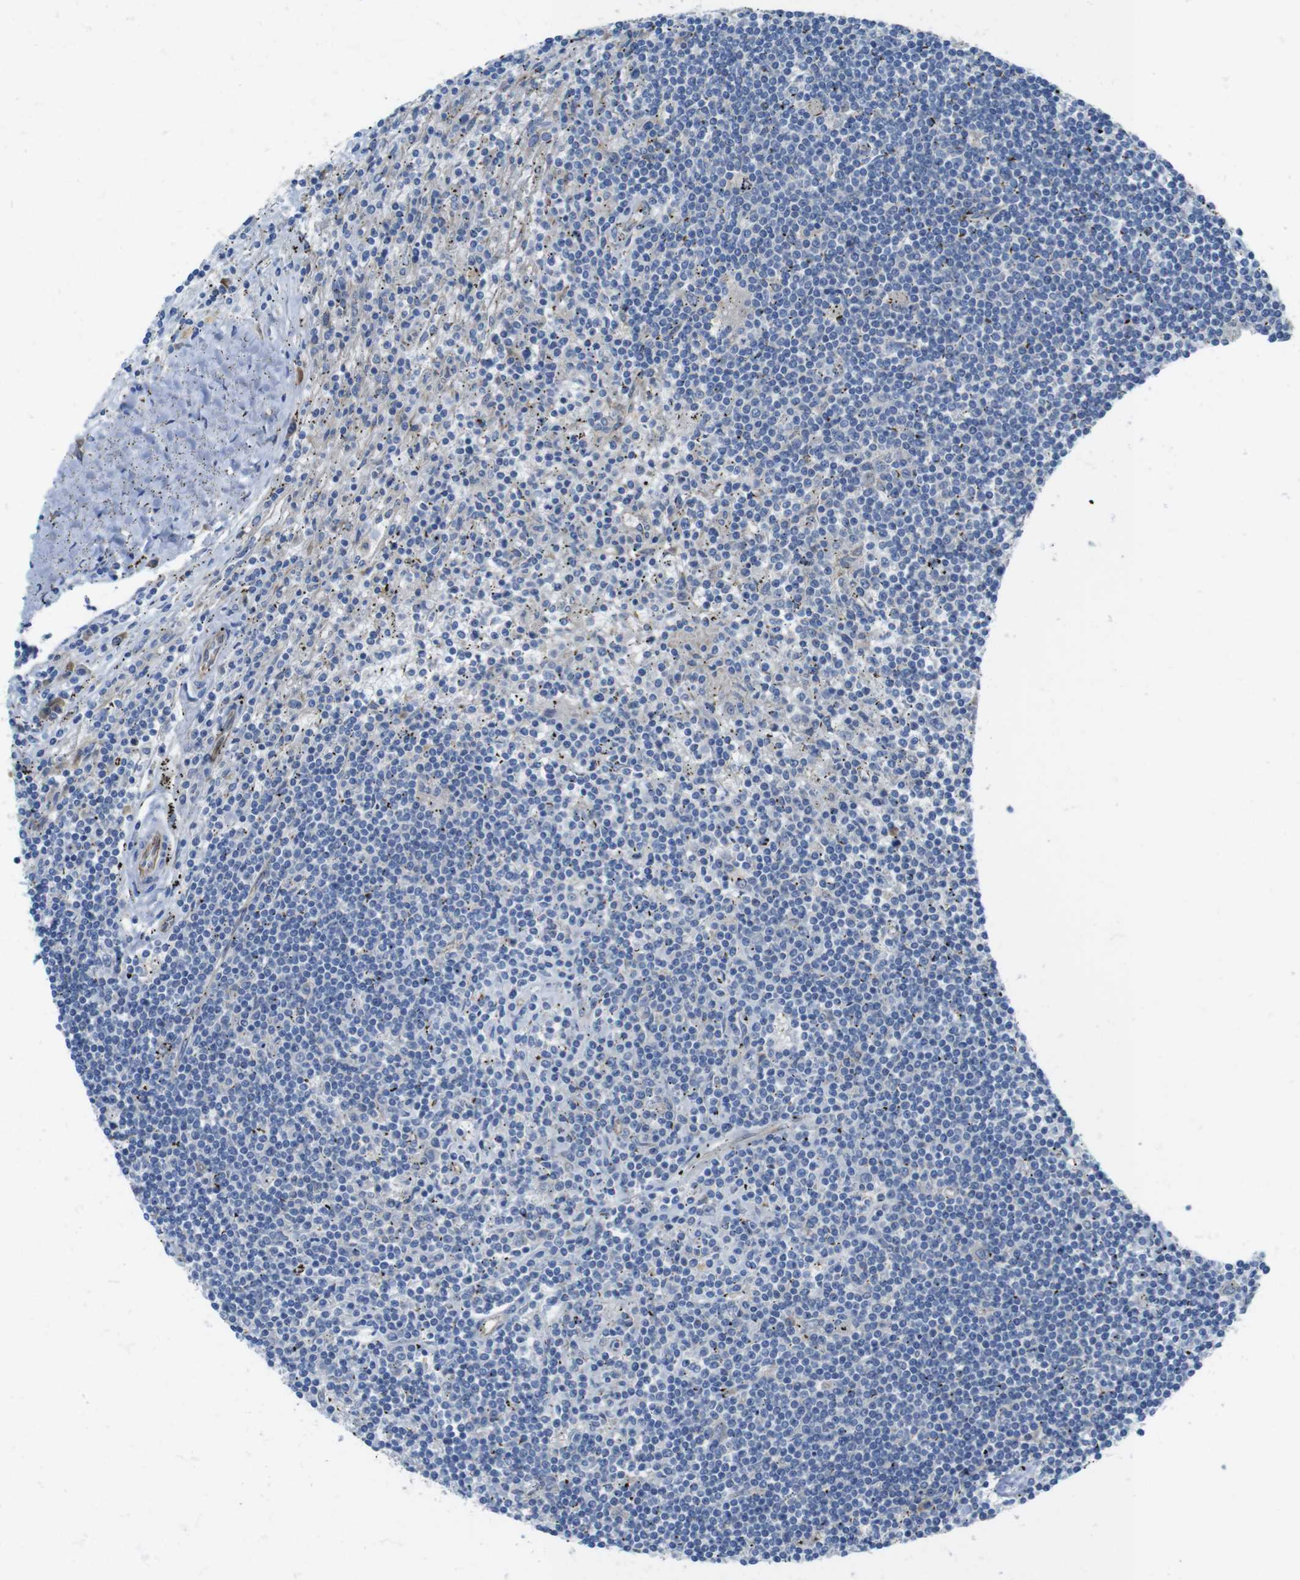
{"staining": {"intensity": "negative", "quantity": "none", "location": "none"}, "tissue": "lymphoma", "cell_type": "Tumor cells", "image_type": "cancer", "snomed": [{"axis": "morphology", "description": "Malignant lymphoma, non-Hodgkin's type, Low grade"}, {"axis": "topography", "description": "Spleen"}], "caption": "Image shows no significant protein positivity in tumor cells of malignant lymphoma, non-Hodgkin's type (low-grade).", "gene": "TMEM234", "patient": {"sex": "male", "age": 76}}